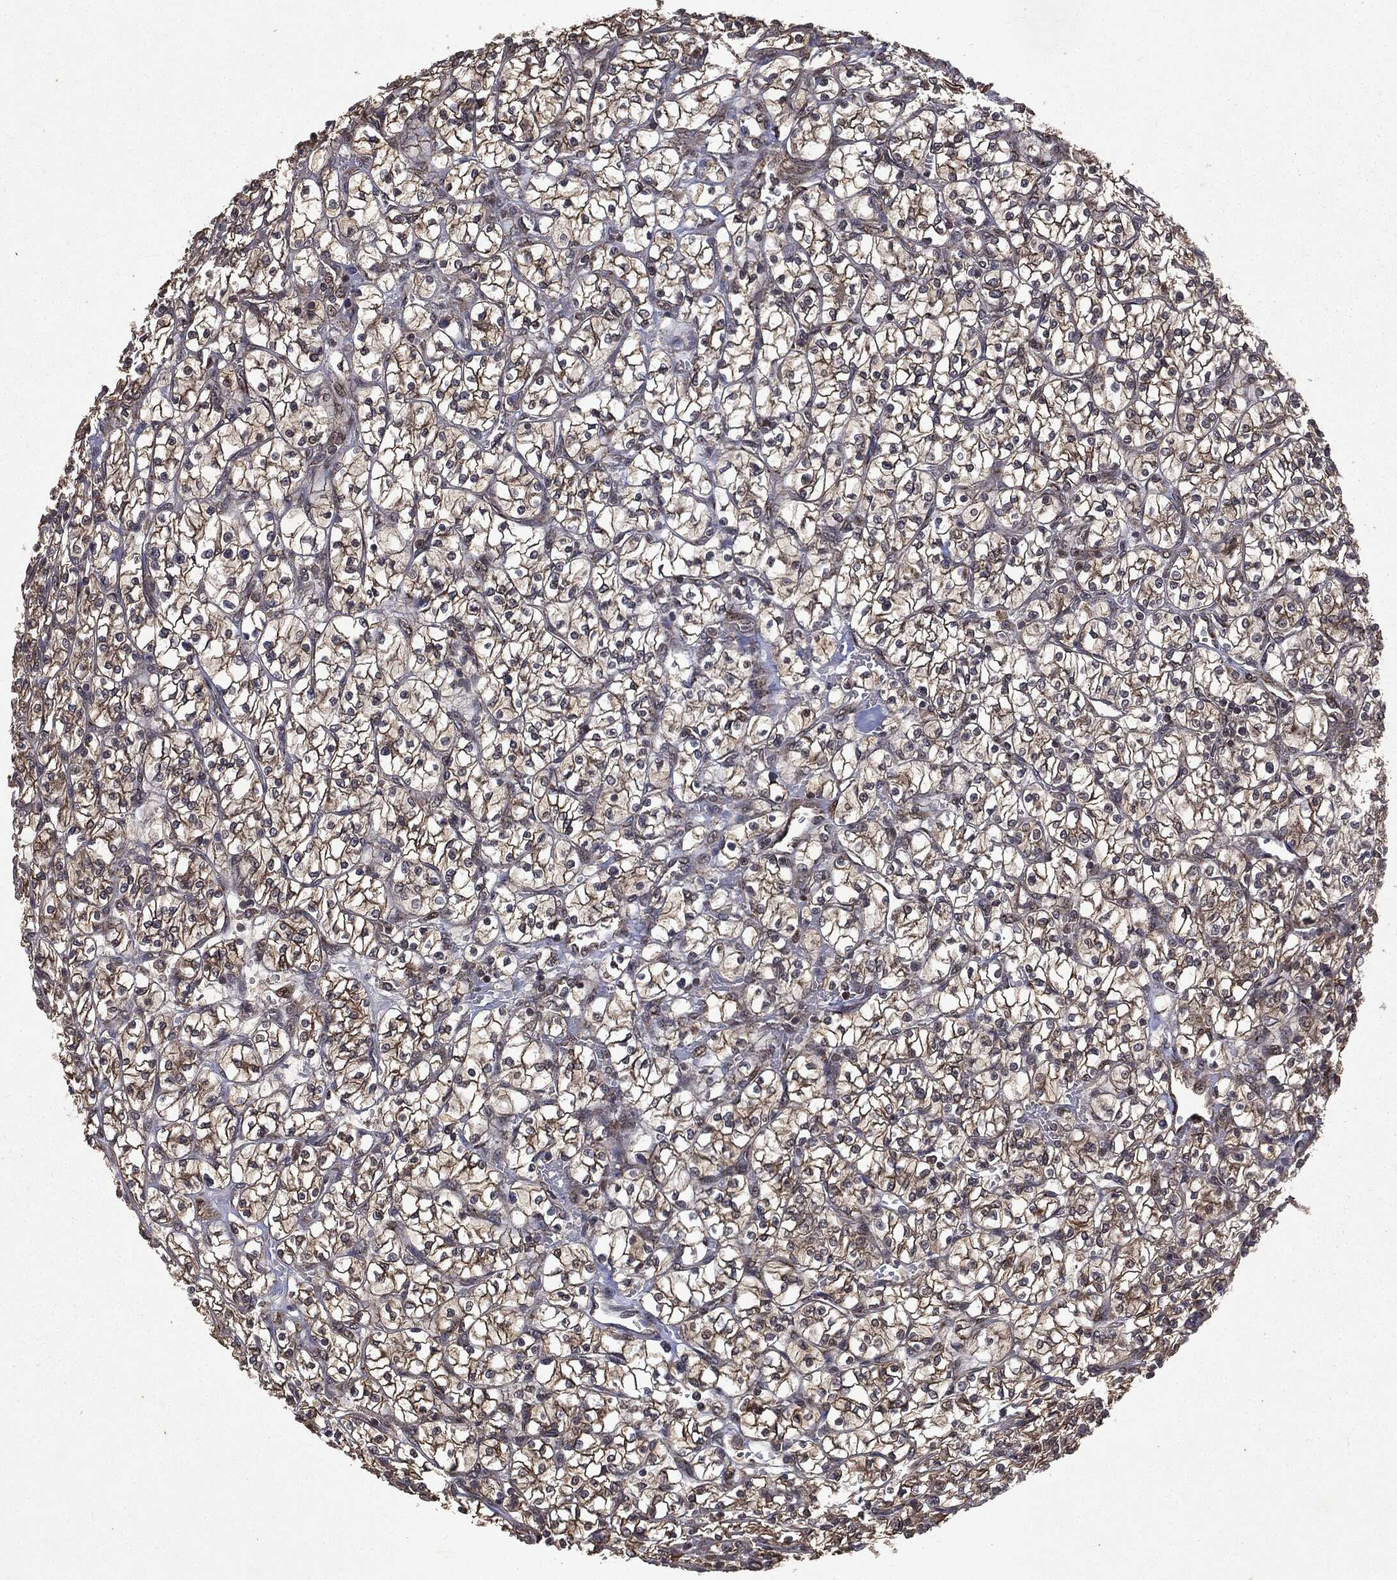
{"staining": {"intensity": "strong", "quantity": ">75%", "location": "cytoplasmic/membranous"}, "tissue": "renal cancer", "cell_type": "Tumor cells", "image_type": "cancer", "snomed": [{"axis": "morphology", "description": "Adenocarcinoma, NOS"}, {"axis": "topography", "description": "Kidney"}], "caption": "Immunohistochemical staining of human renal cancer displays strong cytoplasmic/membranous protein positivity in about >75% of tumor cells.", "gene": "PLPPR2", "patient": {"sex": "female", "age": 64}}